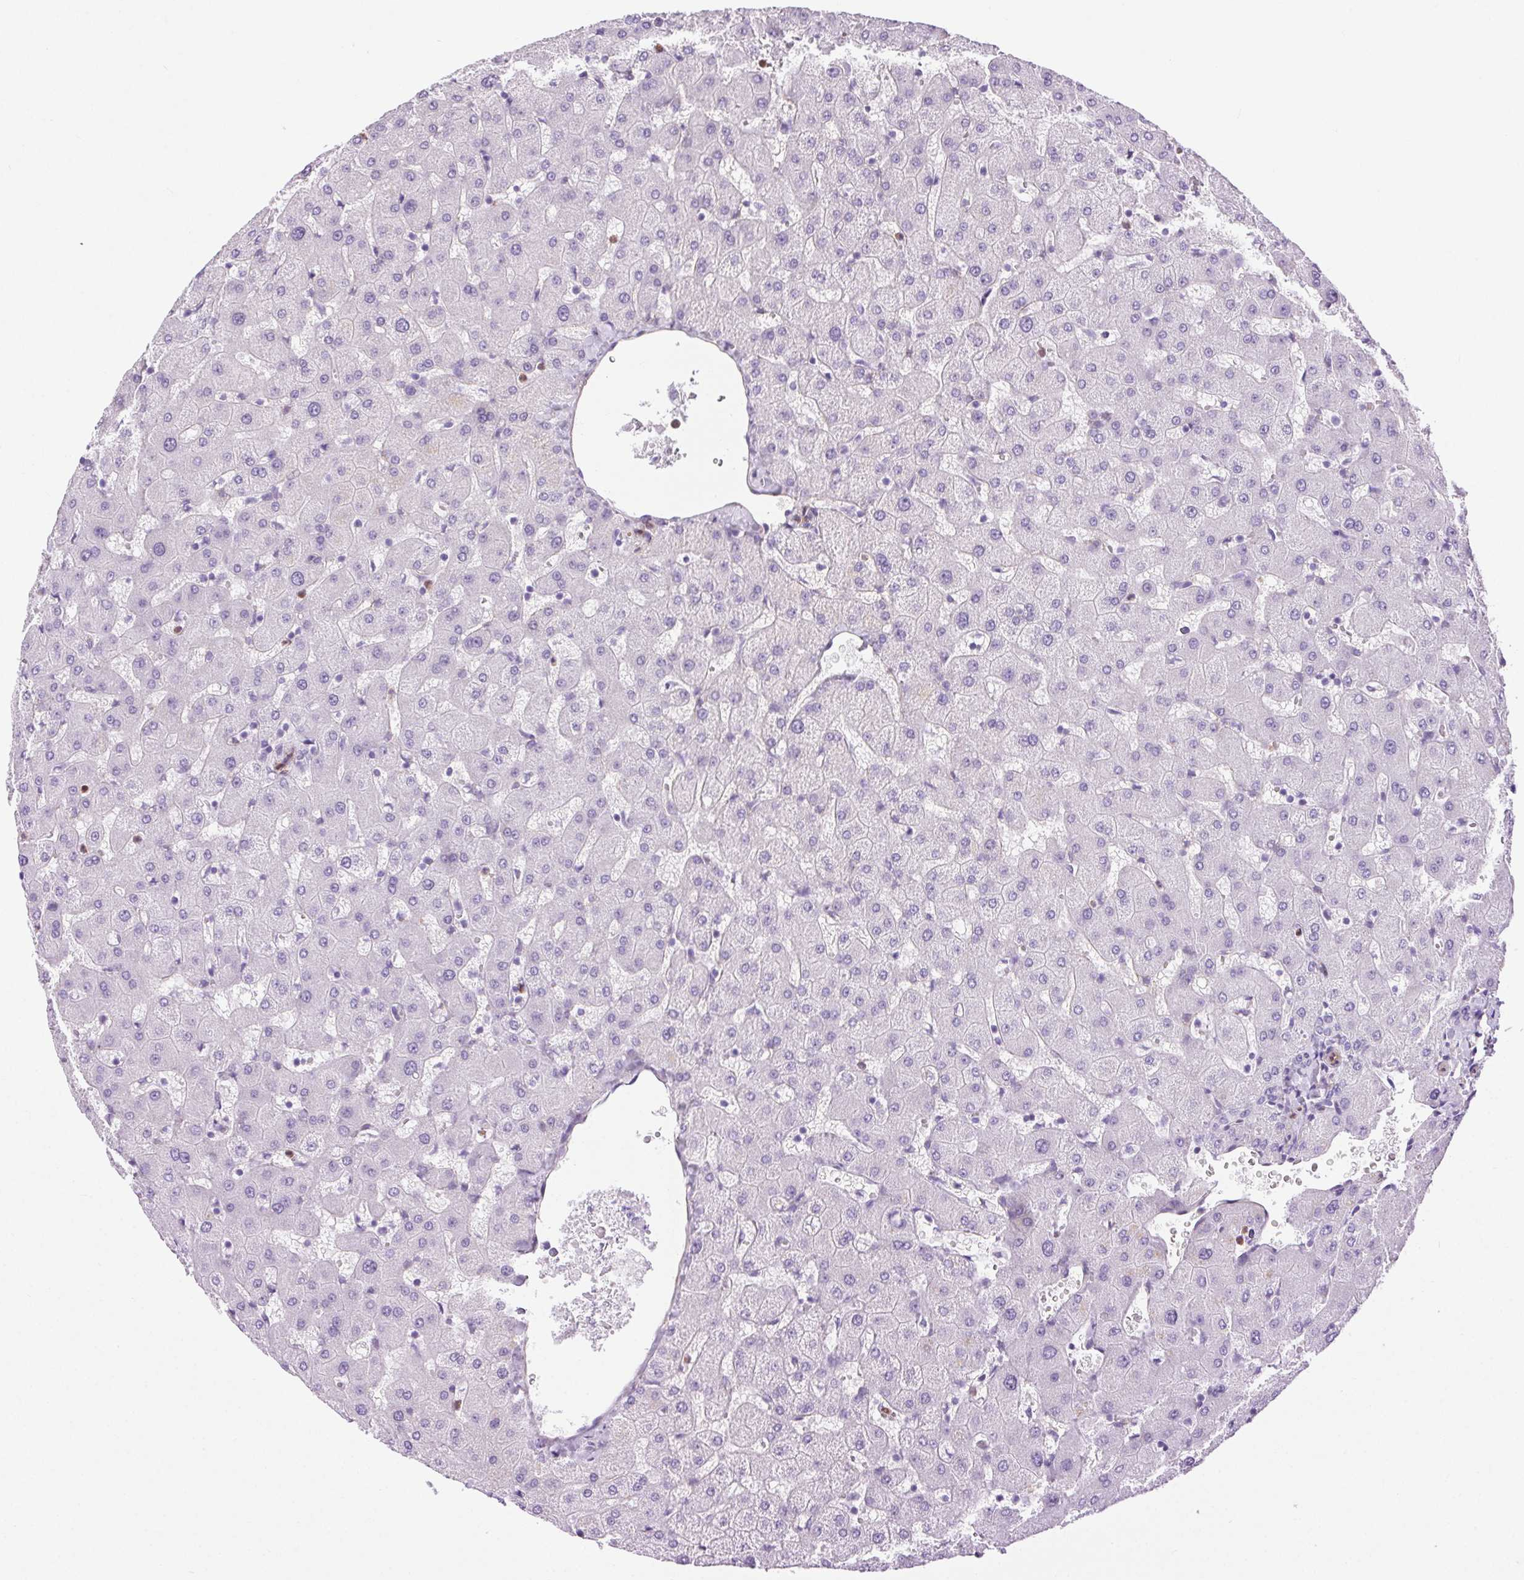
{"staining": {"intensity": "negative", "quantity": "none", "location": "none"}, "tissue": "liver", "cell_type": "Cholangiocytes", "image_type": "normal", "snomed": [{"axis": "morphology", "description": "Normal tissue, NOS"}, {"axis": "topography", "description": "Liver"}], "caption": "DAB (3,3'-diaminobenzidine) immunohistochemical staining of unremarkable liver demonstrates no significant positivity in cholangiocytes.", "gene": "SHCBP1L", "patient": {"sex": "female", "age": 63}}